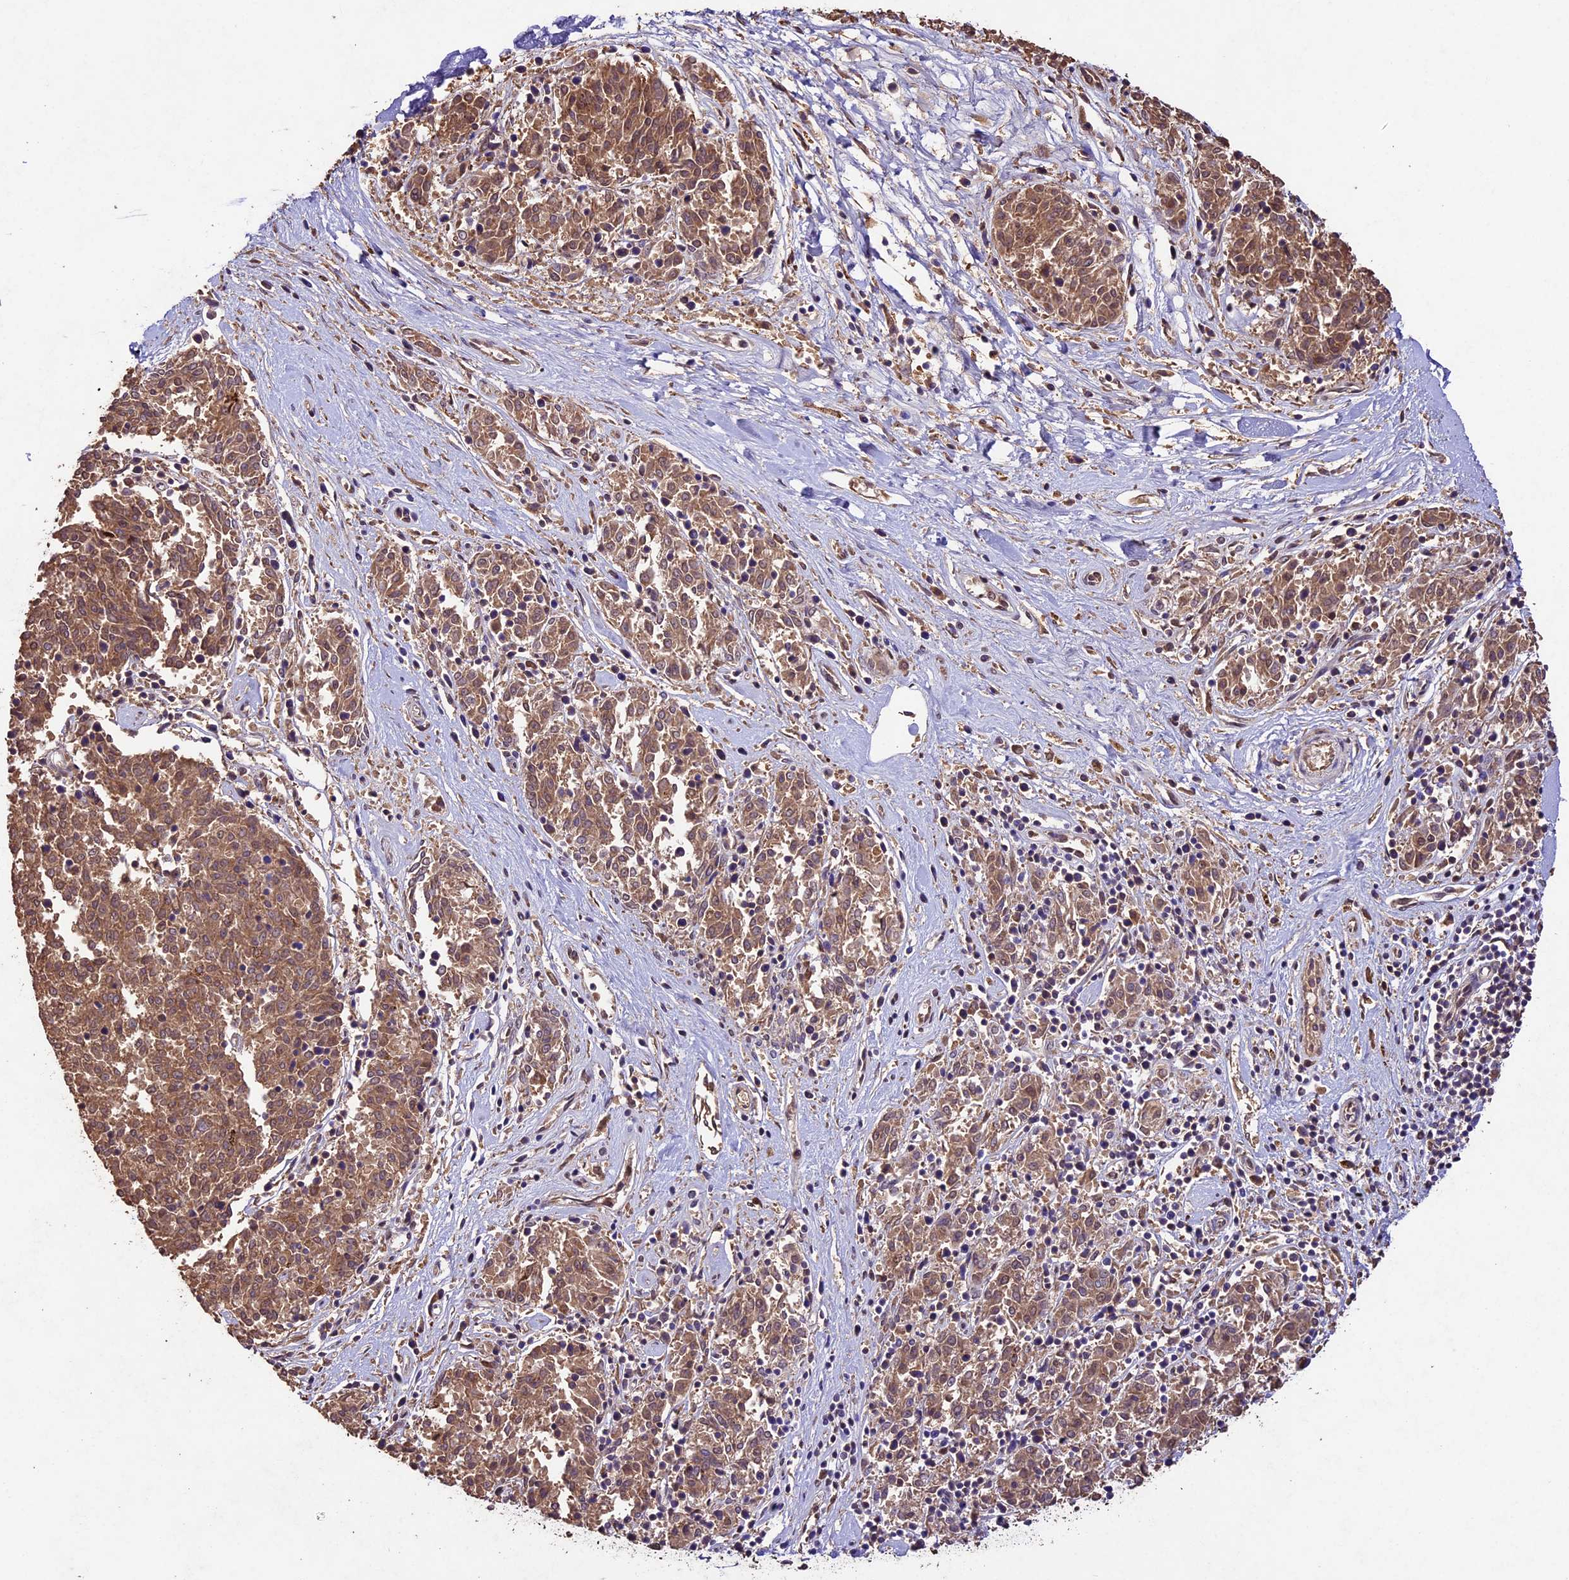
{"staining": {"intensity": "moderate", "quantity": ">75%", "location": "cytoplasmic/membranous,nuclear"}, "tissue": "melanoma", "cell_type": "Tumor cells", "image_type": "cancer", "snomed": [{"axis": "morphology", "description": "Malignant melanoma, NOS"}, {"axis": "topography", "description": "Skin"}], "caption": "Melanoma stained for a protein (brown) displays moderate cytoplasmic/membranous and nuclear positive staining in about >75% of tumor cells.", "gene": "CDKN2AIP", "patient": {"sex": "female", "age": 72}}